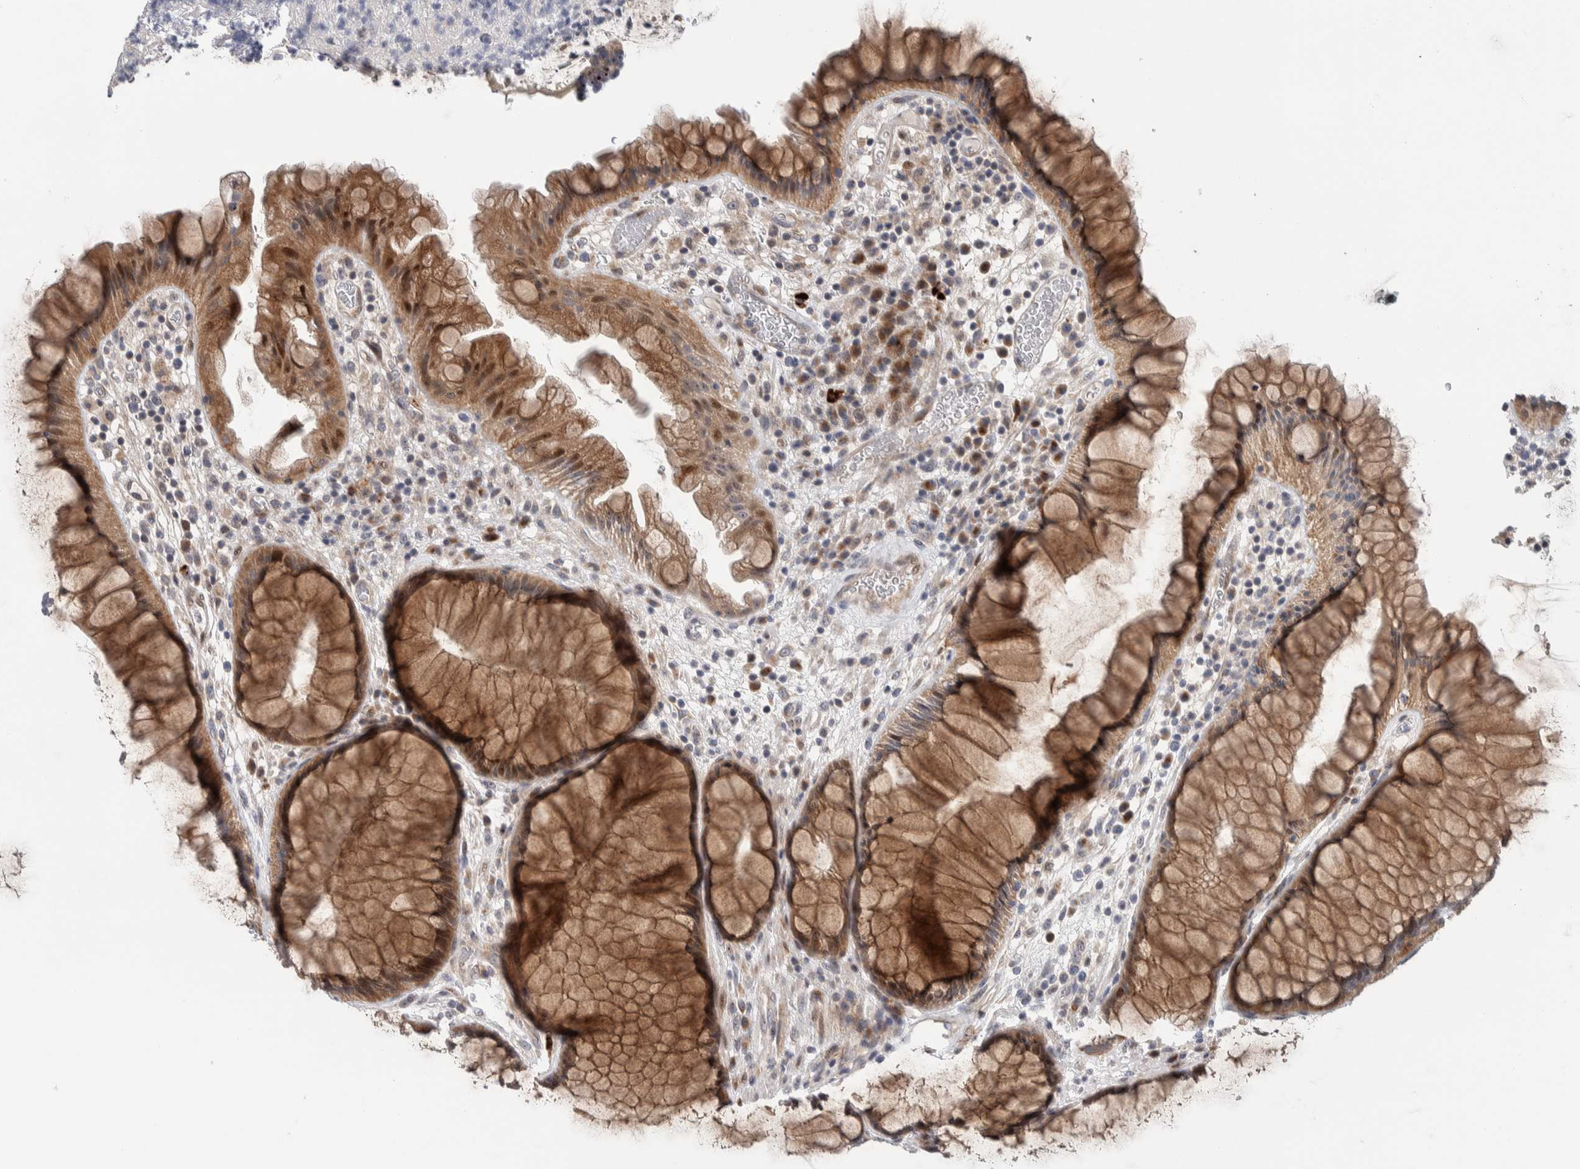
{"staining": {"intensity": "moderate", "quantity": ">75%", "location": "cytoplasmic/membranous,nuclear"}, "tissue": "rectum", "cell_type": "Glandular cells", "image_type": "normal", "snomed": [{"axis": "morphology", "description": "Normal tissue, NOS"}, {"axis": "topography", "description": "Rectum"}], "caption": "Protein staining of benign rectum shows moderate cytoplasmic/membranous,nuclear positivity in about >75% of glandular cells.", "gene": "PRRG4", "patient": {"sex": "male", "age": 51}}